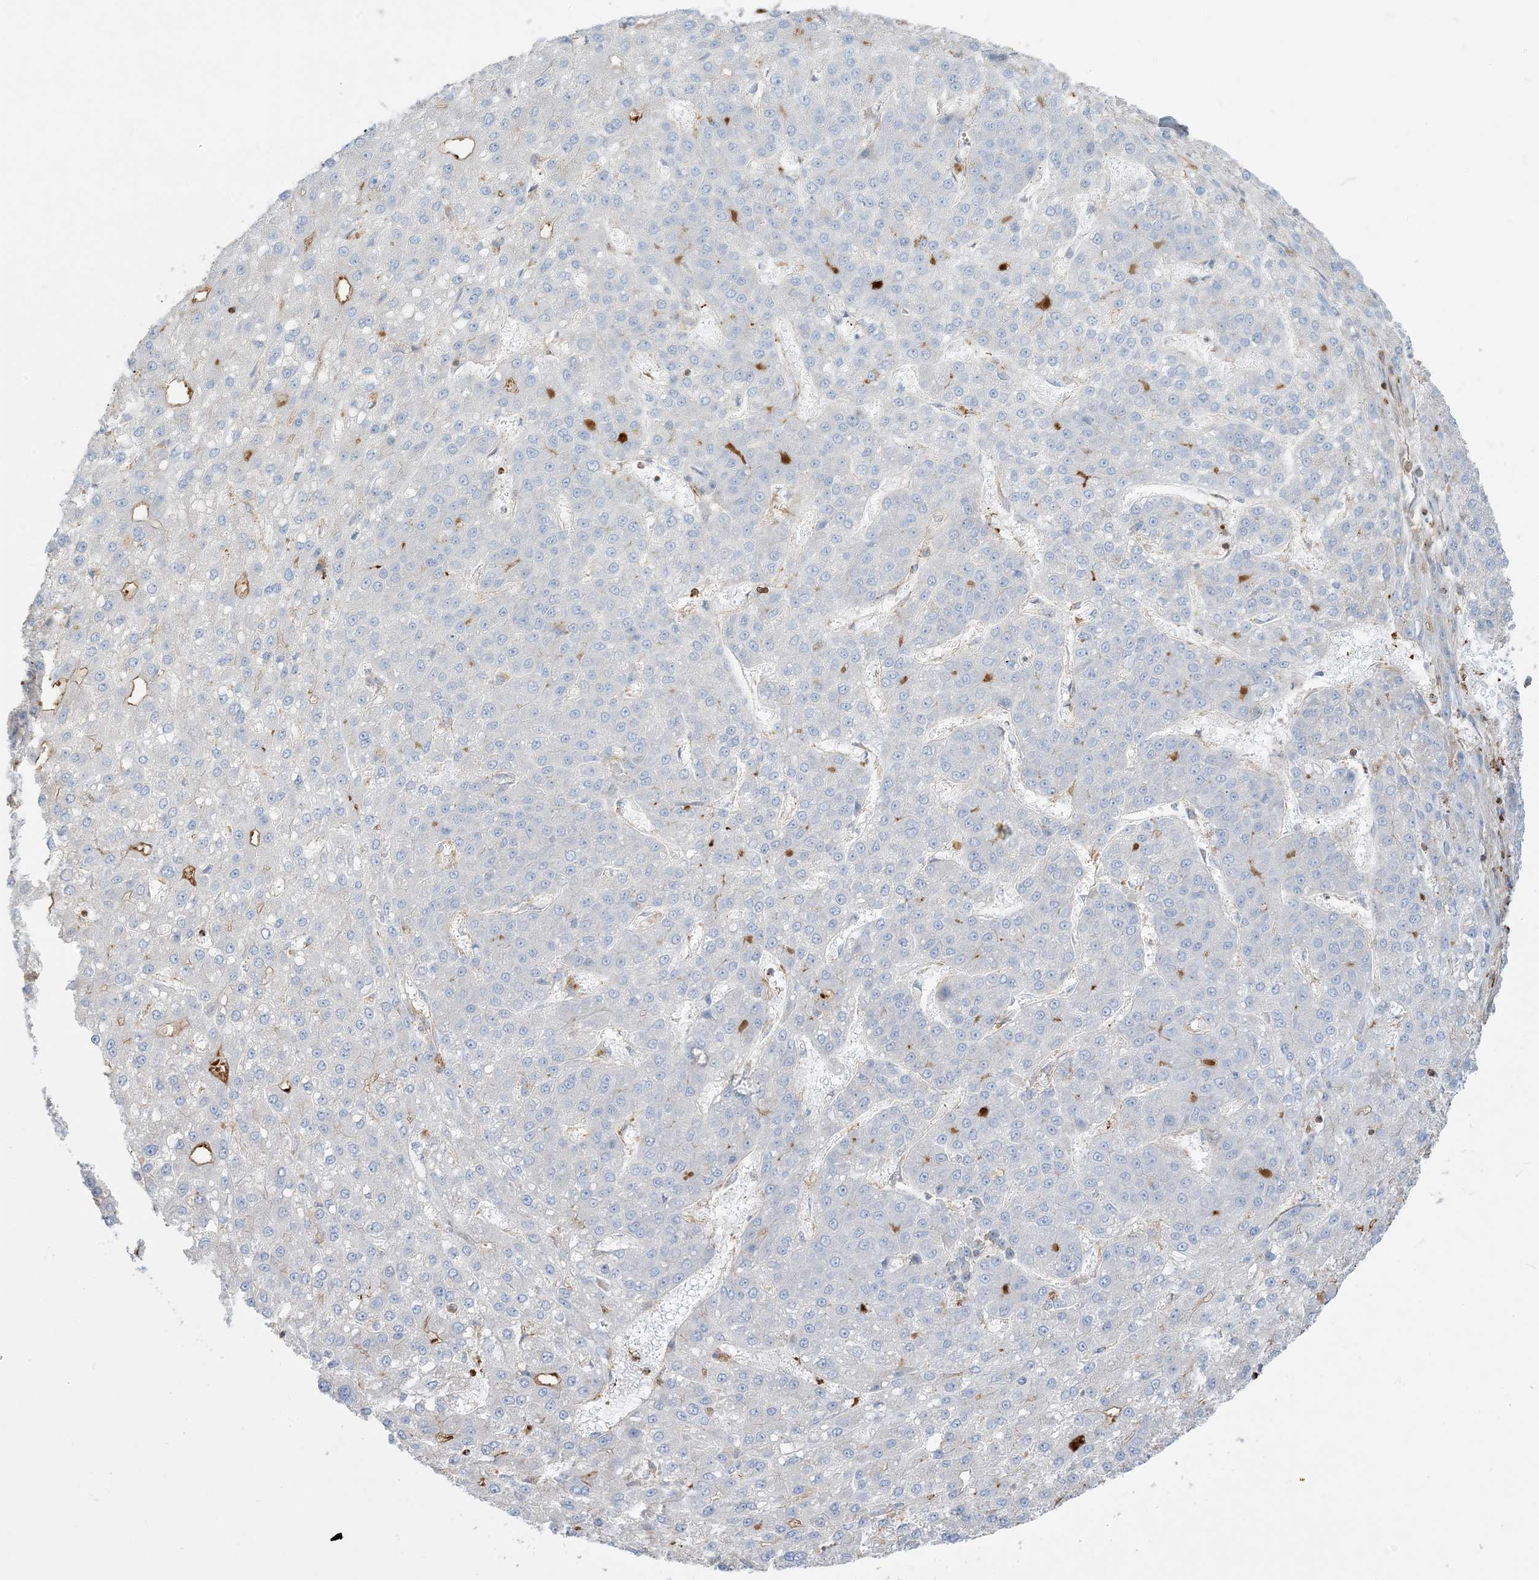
{"staining": {"intensity": "negative", "quantity": "none", "location": "none"}, "tissue": "liver cancer", "cell_type": "Tumor cells", "image_type": "cancer", "snomed": [{"axis": "morphology", "description": "Carcinoma, Hepatocellular, NOS"}, {"axis": "topography", "description": "Liver"}], "caption": "There is no significant staining in tumor cells of hepatocellular carcinoma (liver).", "gene": "GTF3C2", "patient": {"sex": "male", "age": 67}}